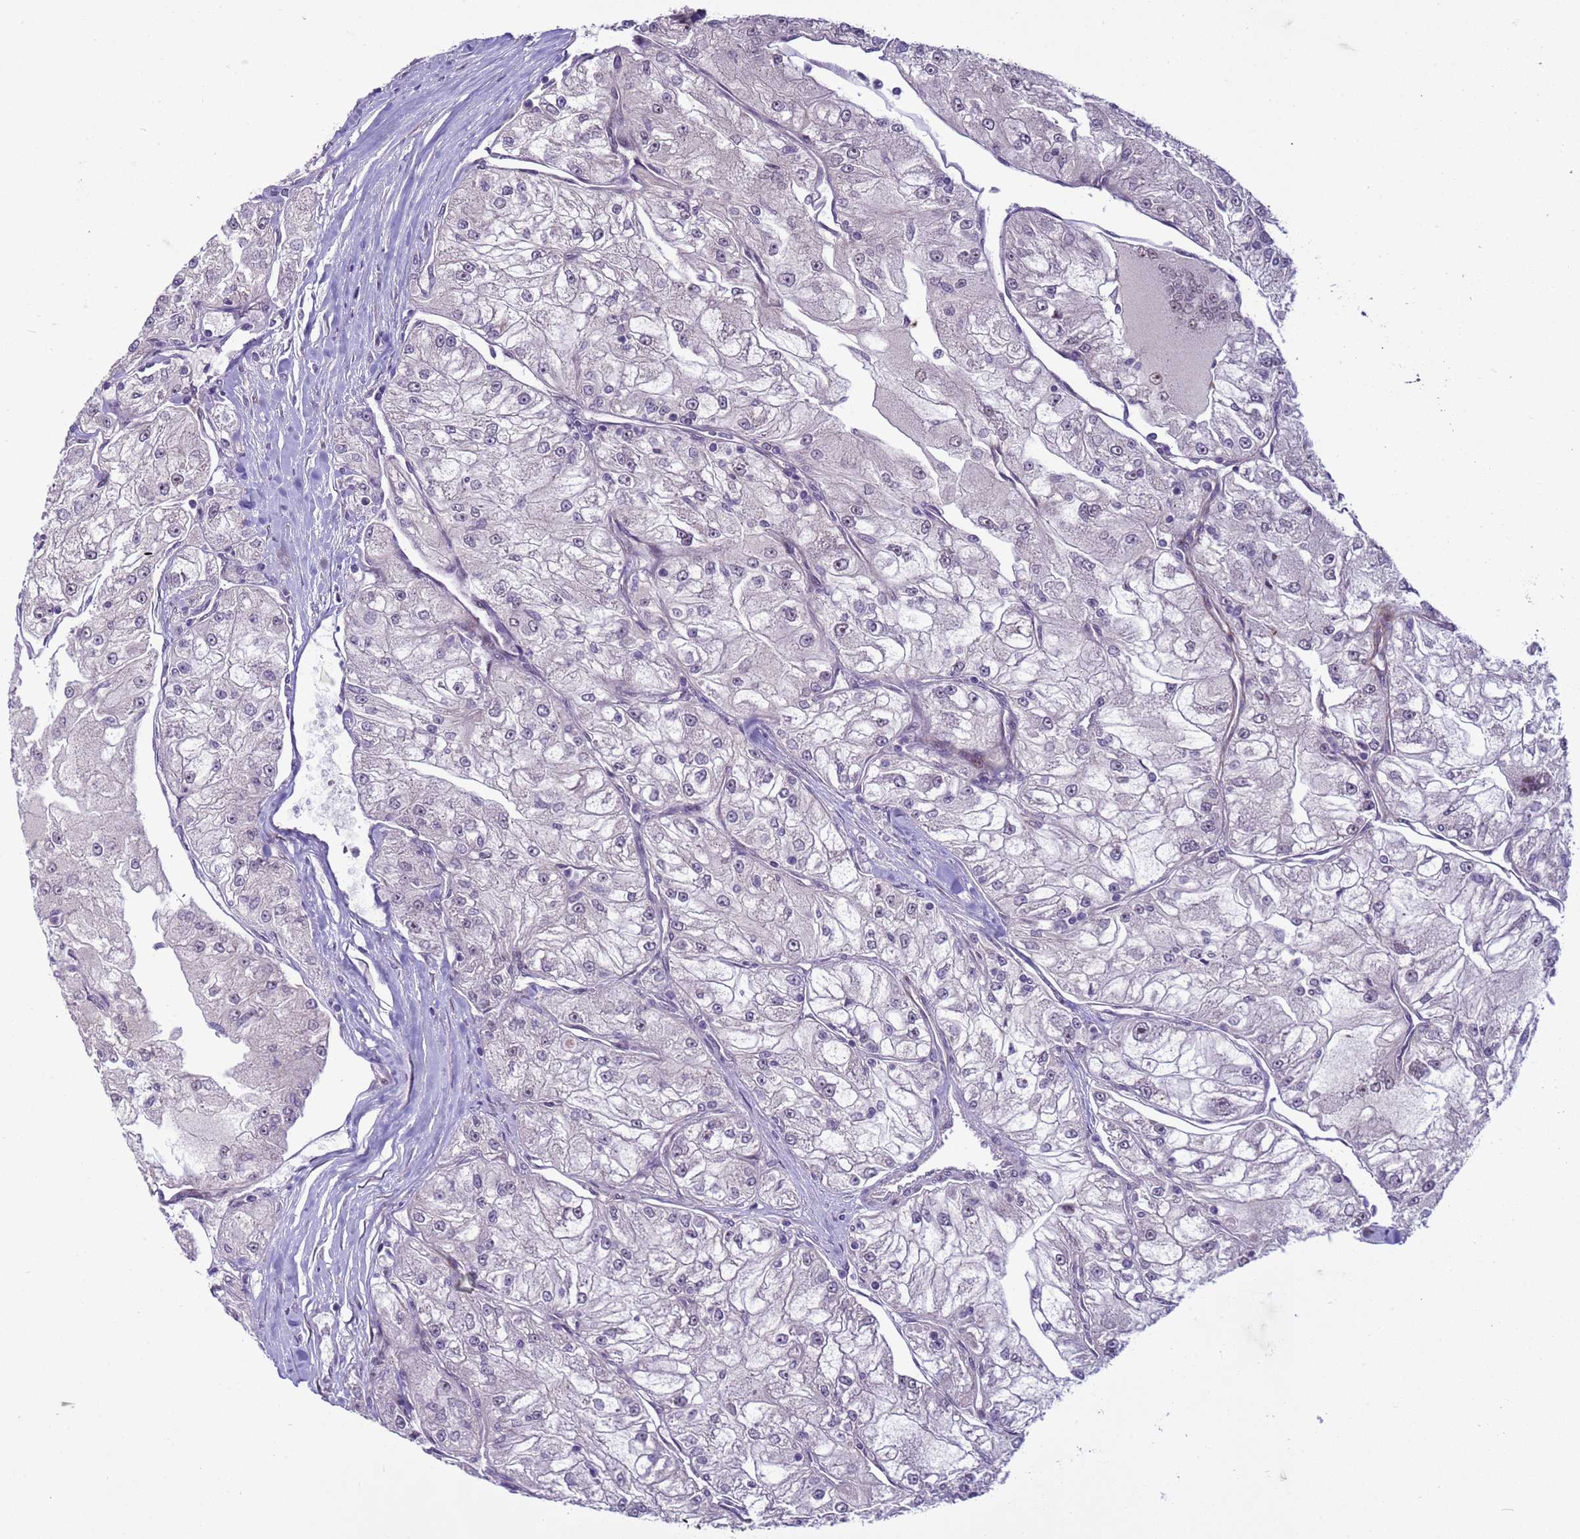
{"staining": {"intensity": "negative", "quantity": "none", "location": "none"}, "tissue": "renal cancer", "cell_type": "Tumor cells", "image_type": "cancer", "snomed": [{"axis": "morphology", "description": "Adenocarcinoma, NOS"}, {"axis": "topography", "description": "Kidney"}], "caption": "Immunohistochemistry histopathology image of neoplastic tissue: adenocarcinoma (renal) stained with DAB exhibits no significant protein staining in tumor cells.", "gene": "SHC3", "patient": {"sex": "female", "age": 72}}